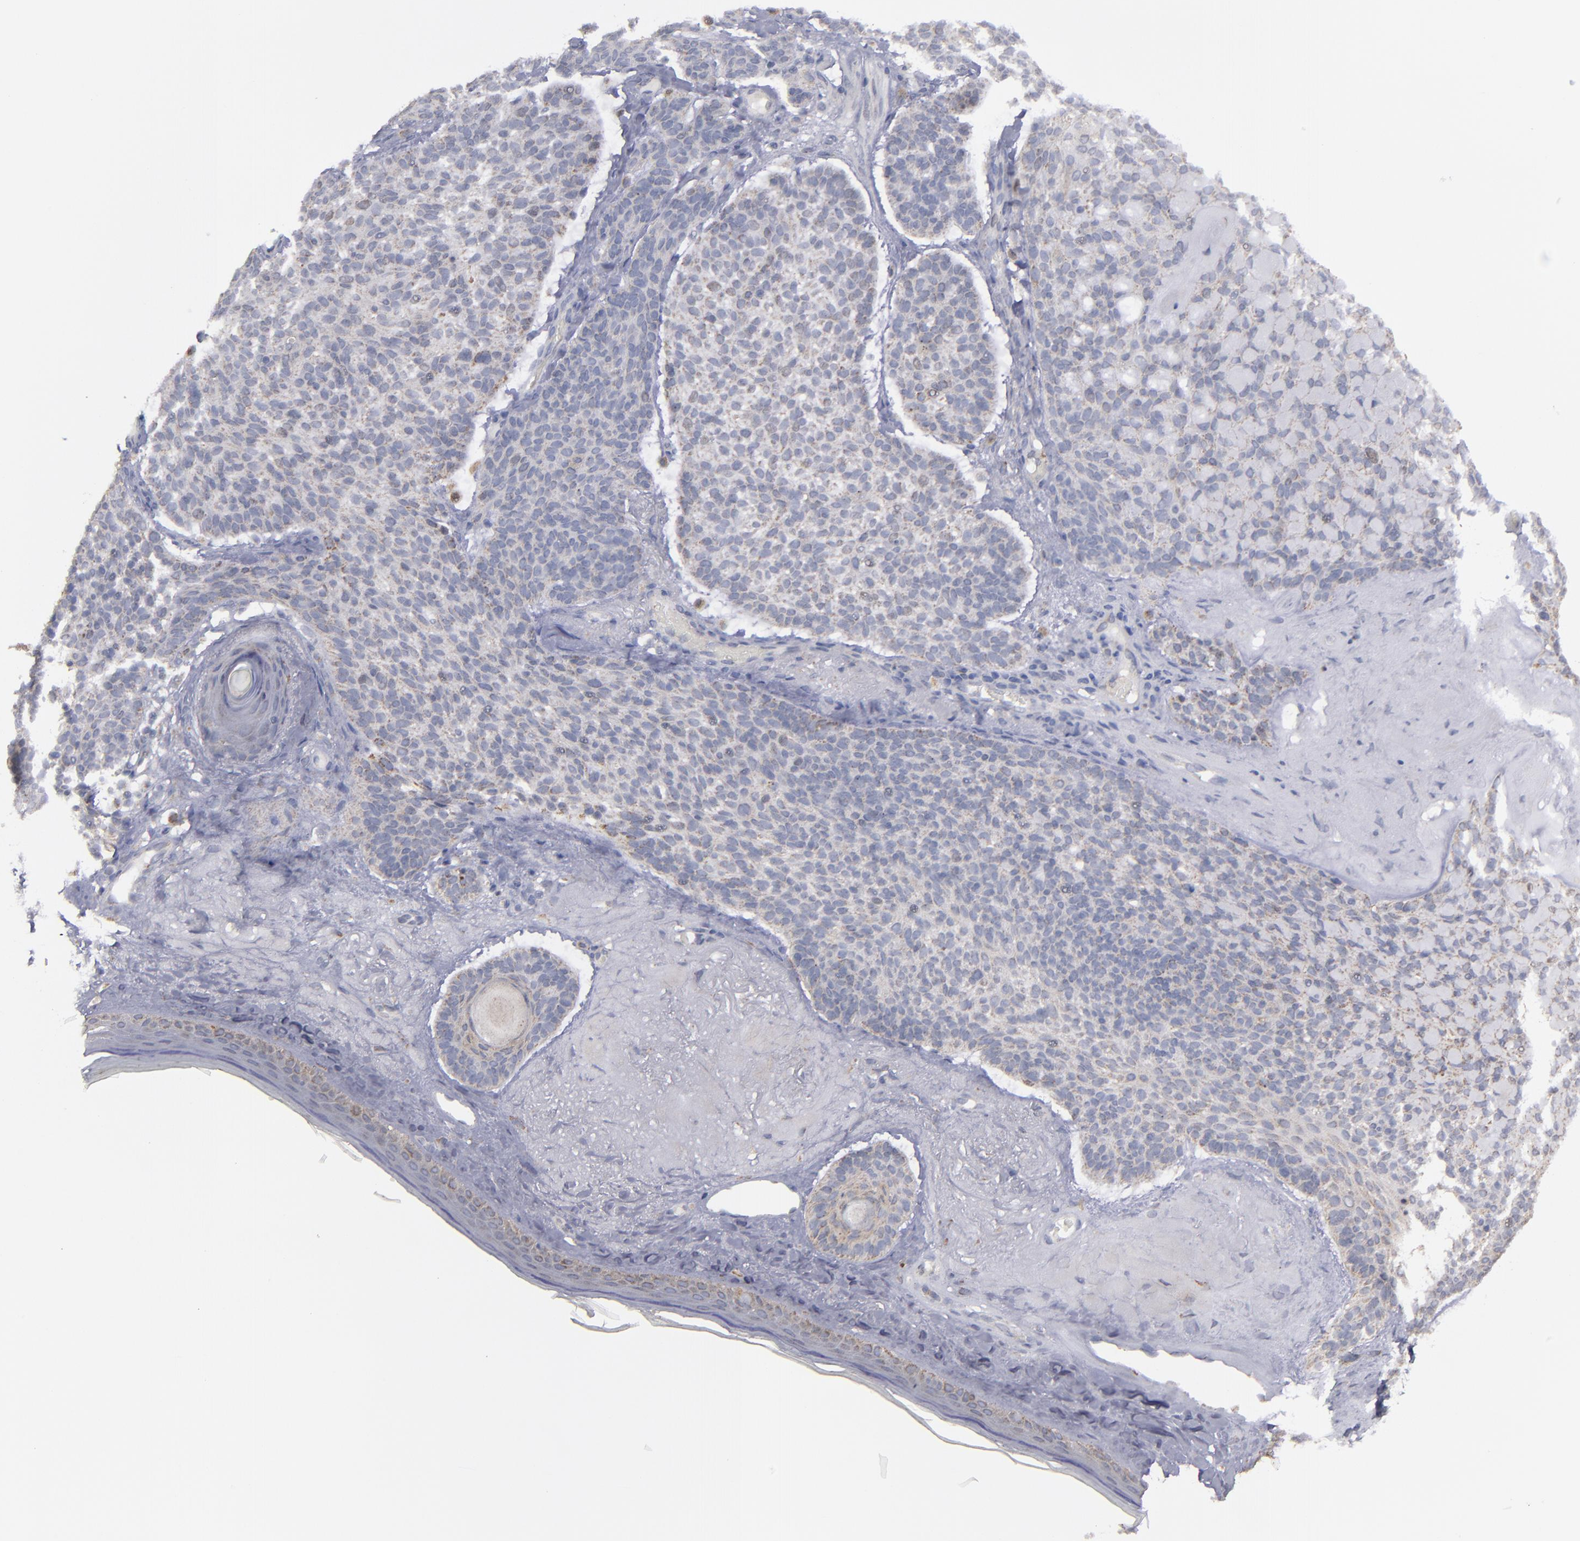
{"staining": {"intensity": "weak", "quantity": ">75%", "location": "cytoplasmic/membranous"}, "tissue": "skin cancer", "cell_type": "Tumor cells", "image_type": "cancer", "snomed": [{"axis": "morphology", "description": "Normal tissue, NOS"}, {"axis": "morphology", "description": "Basal cell carcinoma"}, {"axis": "topography", "description": "Skin"}], "caption": "Immunohistochemistry of human skin basal cell carcinoma shows low levels of weak cytoplasmic/membranous positivity in about >75% of tumor cells. (DAB = brown stain, brightfield microscopy at high magnification).", "gene": "MYOM2", "patient": {"sex": "female", "age": 70}}